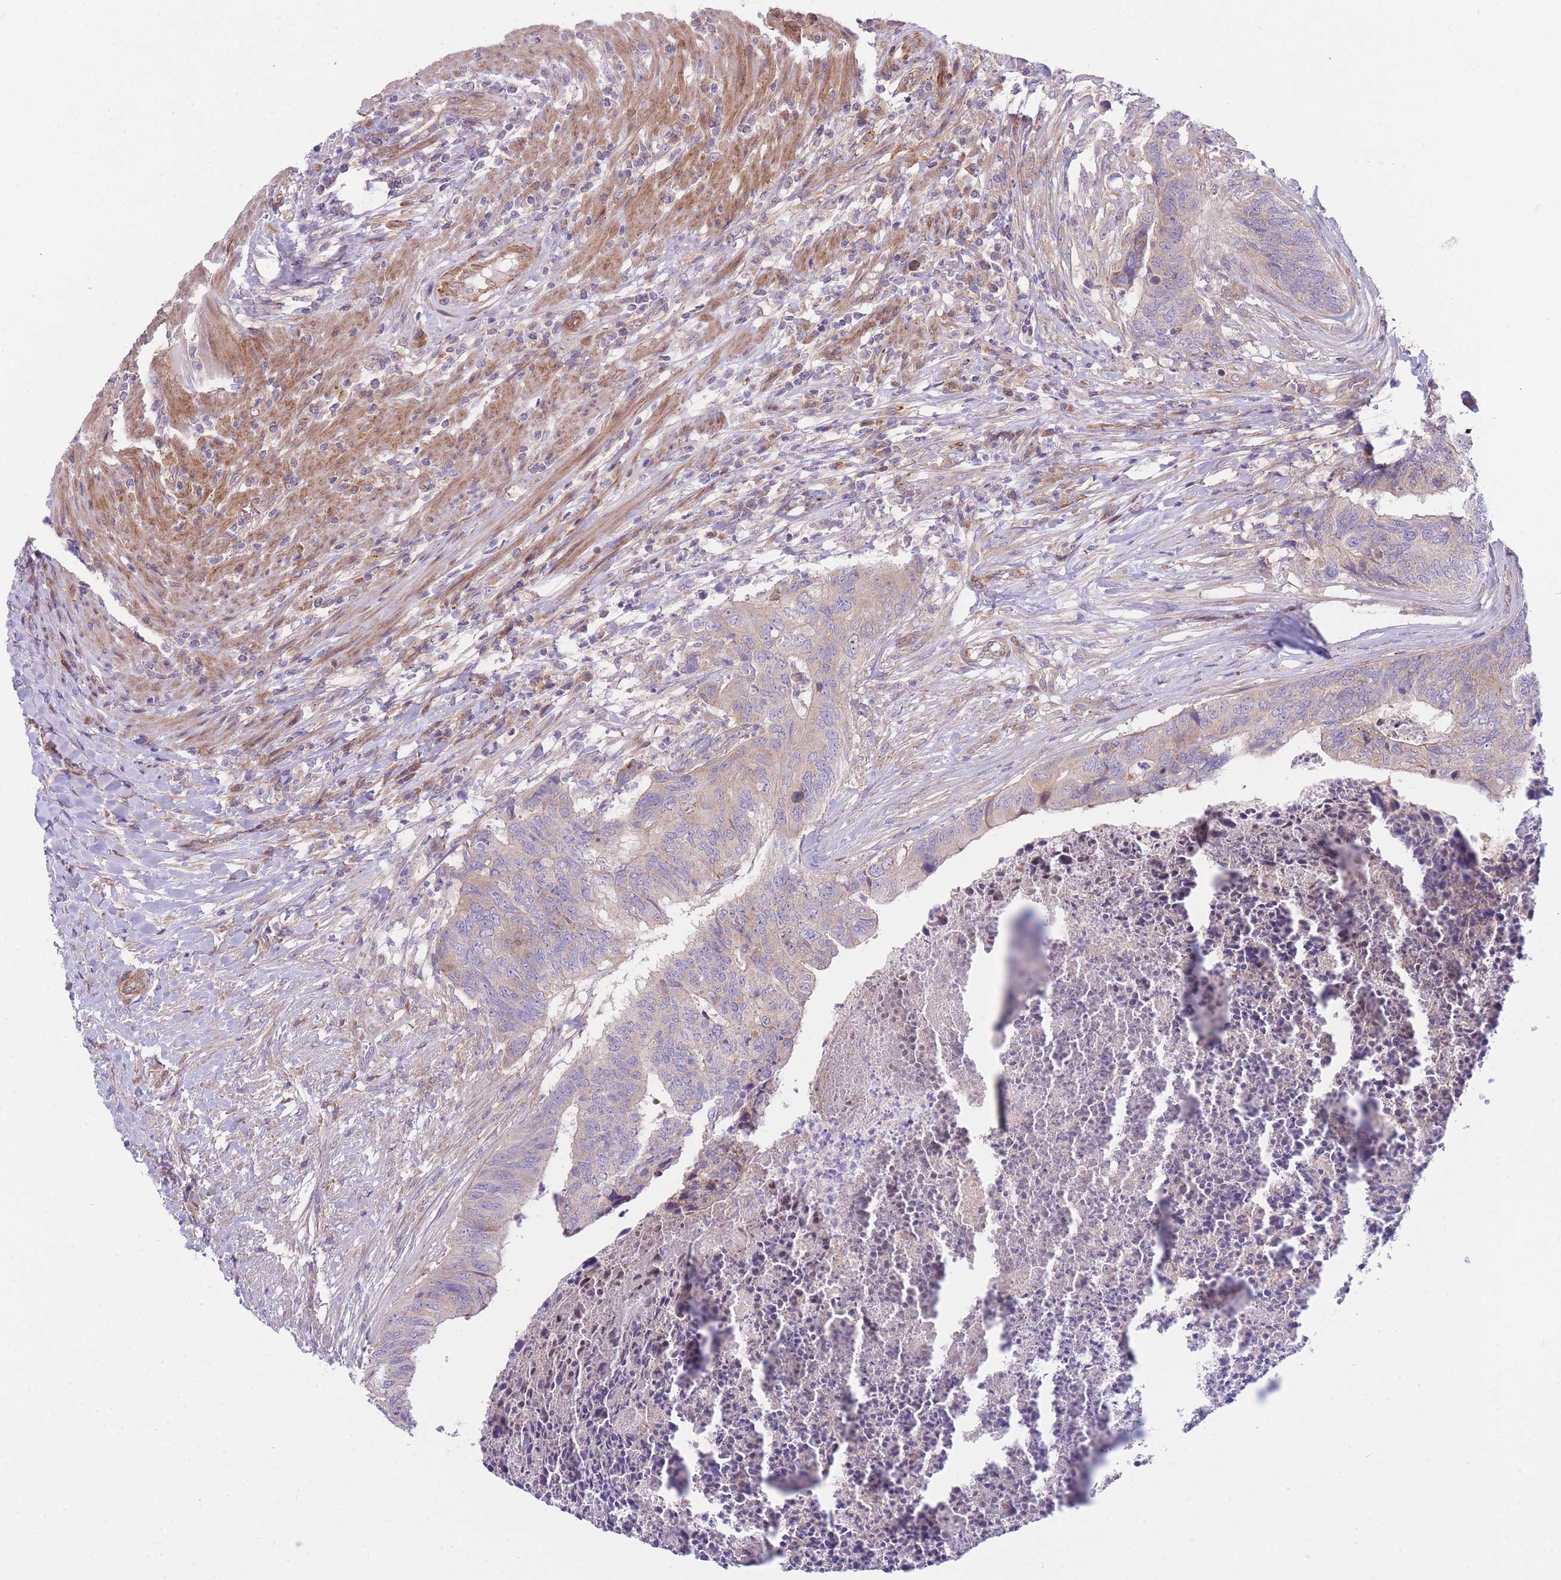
{"staining": {"intensity": "weak", "quantity": "25%-75%", "location": "cytoplasmic/membranous"}, "tissue": "colorectal cancer", "cell_type": "Tumor cells", "image_type": "cancer", "snomed": [{"axis": "morphology", "description": "Adenocarcinoma, NOS"}, {"axis": "topography", "description": "Colon"}], "caption": "Immunohistochemistry (IHC) of colorectal cancer reveals low levels of weak cytoplasmic/membranous positivity in approximately 25%-75% of tumor cells.", "gene": "CHAC1", "patient": {"sex": "female", "age": 67}}